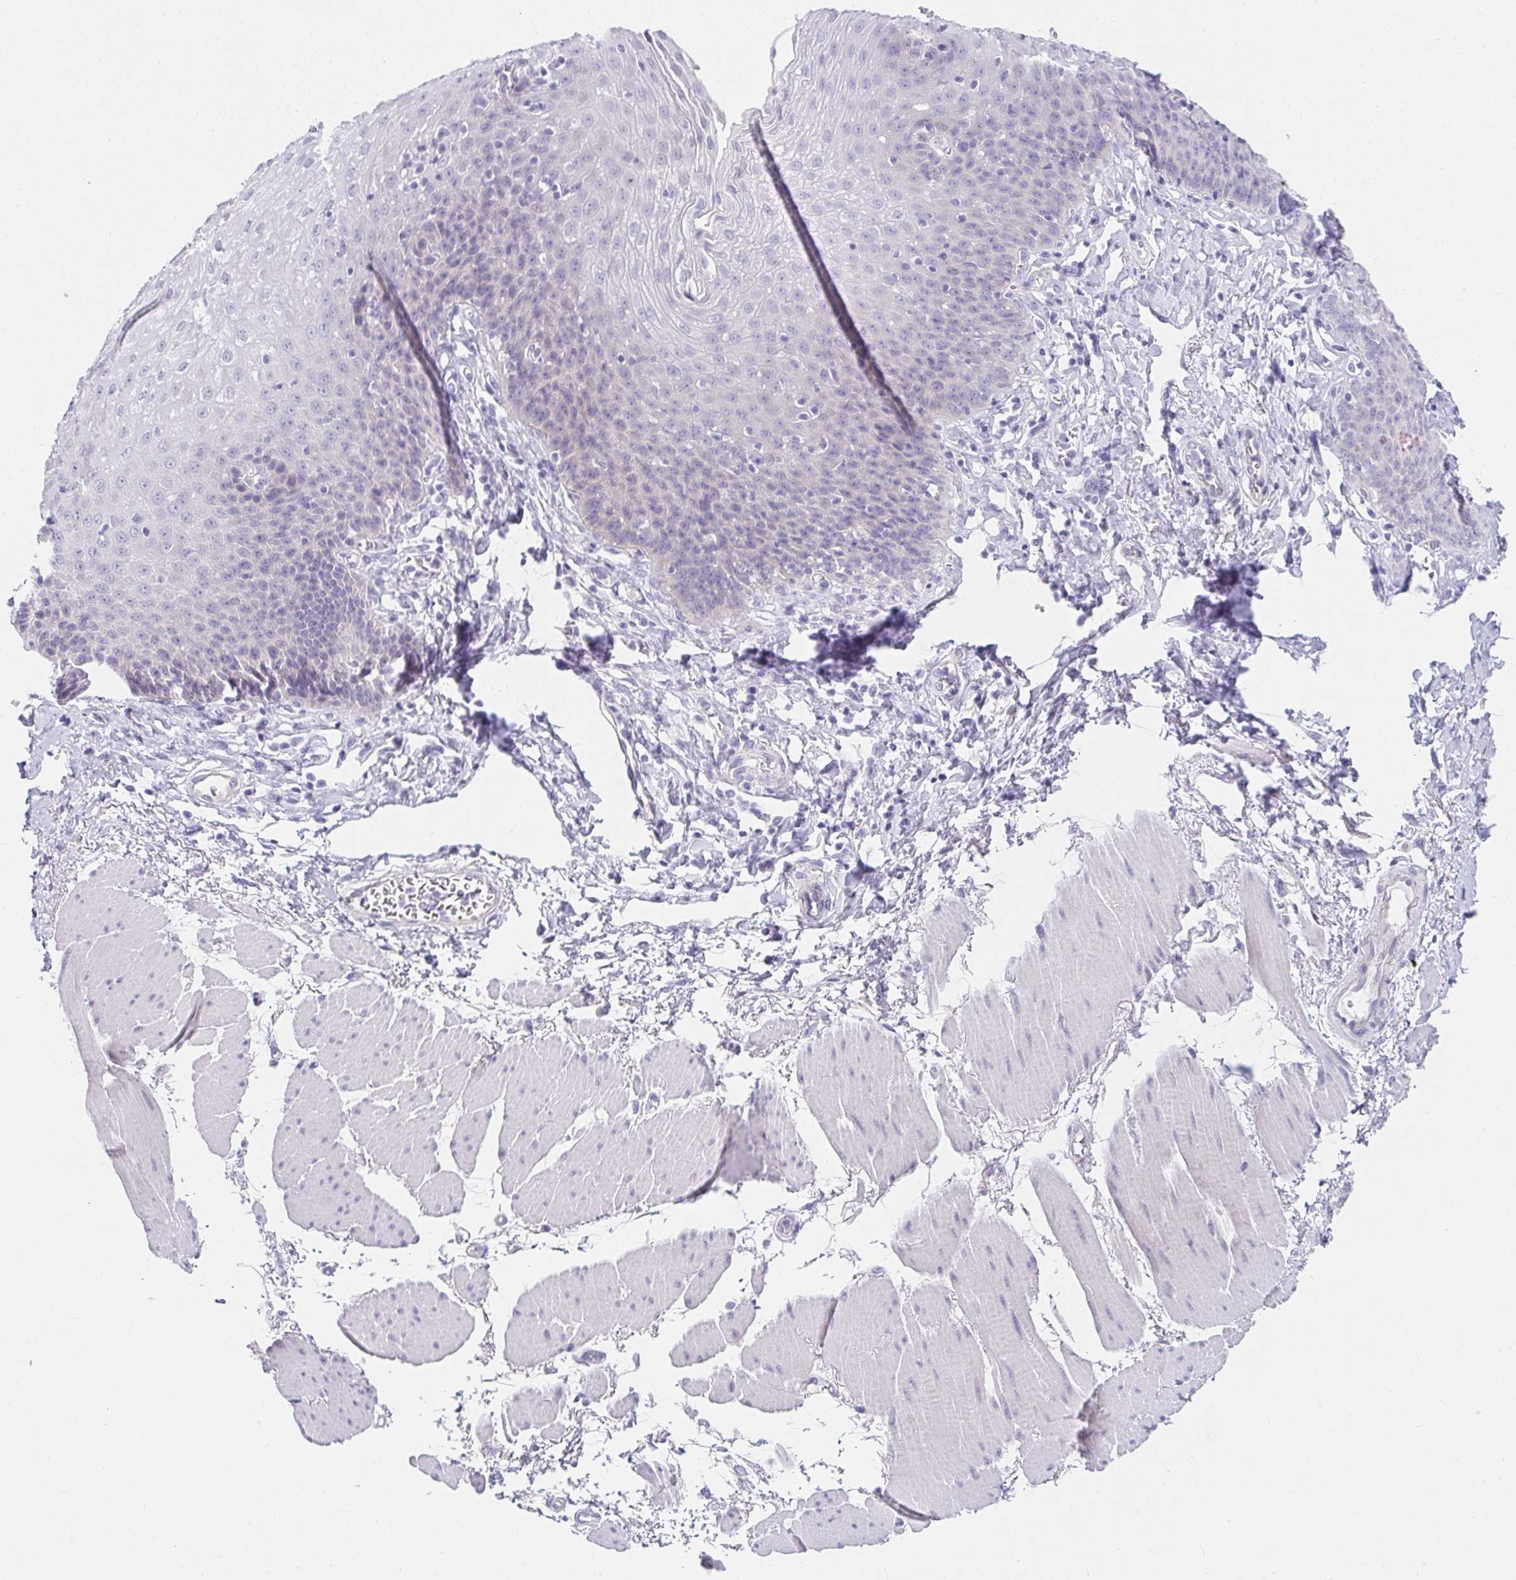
{"staining": {"intensity": "negative", "quantity": "none", "location": "none"}, "tissue": "esophagus", "cell_type": "Squamous epithelial cells", "image_type": "normal", "snomed": [{"axis": "morphology", "description": "Normal tissue, NOS"}, {"axis": "topography", "description": "Esophagus"}], "caption": "Squamous epithelial cells are negative for brown protein staining in benign esophagus.", "gene": "VGLL1", "patient": {"sex": "female", "age": 81}}